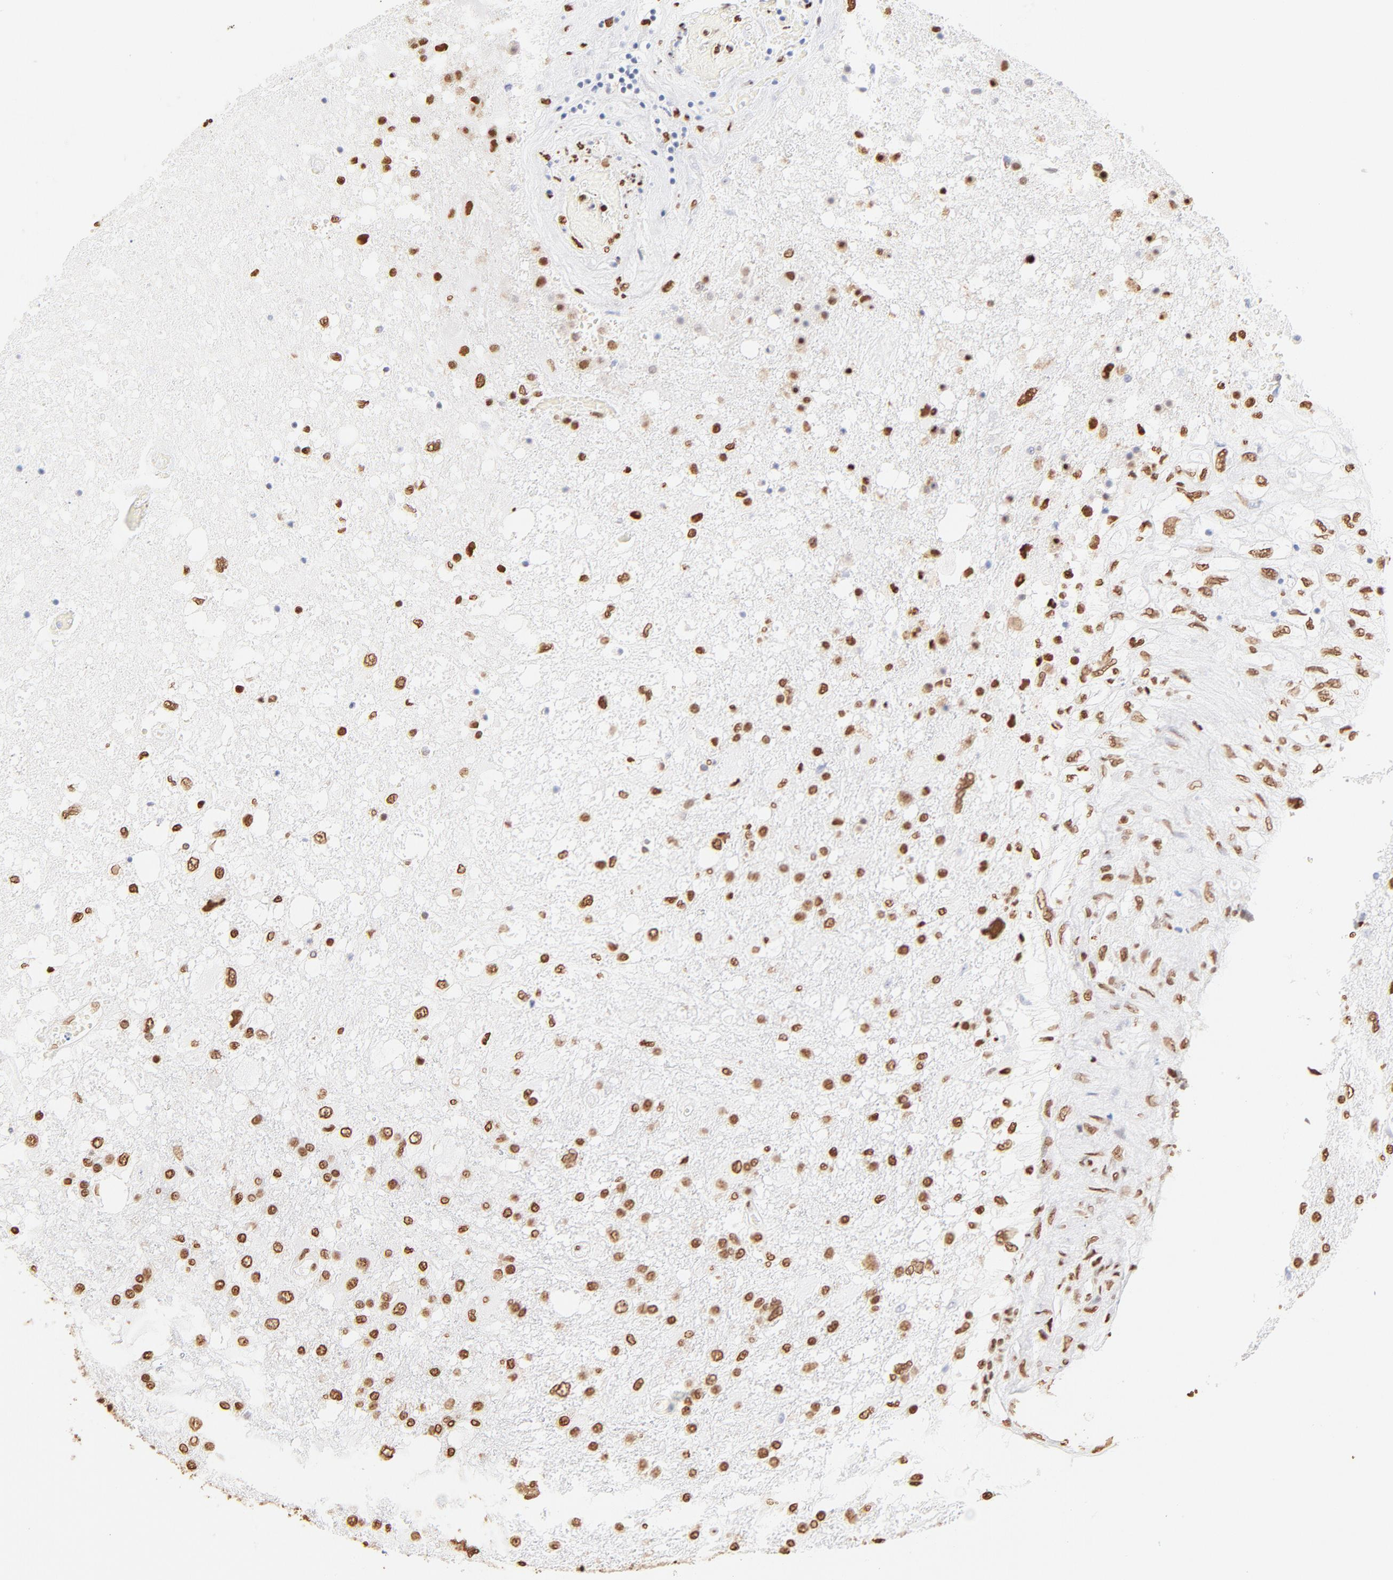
{"staining": {"intensity": "strong", "quantity": ">75%", "location": "nuclear"}, "tissue": "glioma", "cell_type": "Tumor cells", "image_type": "cancer", "snomed": [{"axis": "morphology", "description": "Glioma, malignant, High grade"}, {"axis": "topography", "description": "Cerebral cortex"}], "caption": "About >75% of tumor cells in human glioma demonstrate strong nuclear protein staining as visualized by brown immunohistochemical staining.", "gene": "ZNF540", "patient": {"sex": "male", "age": 79}}